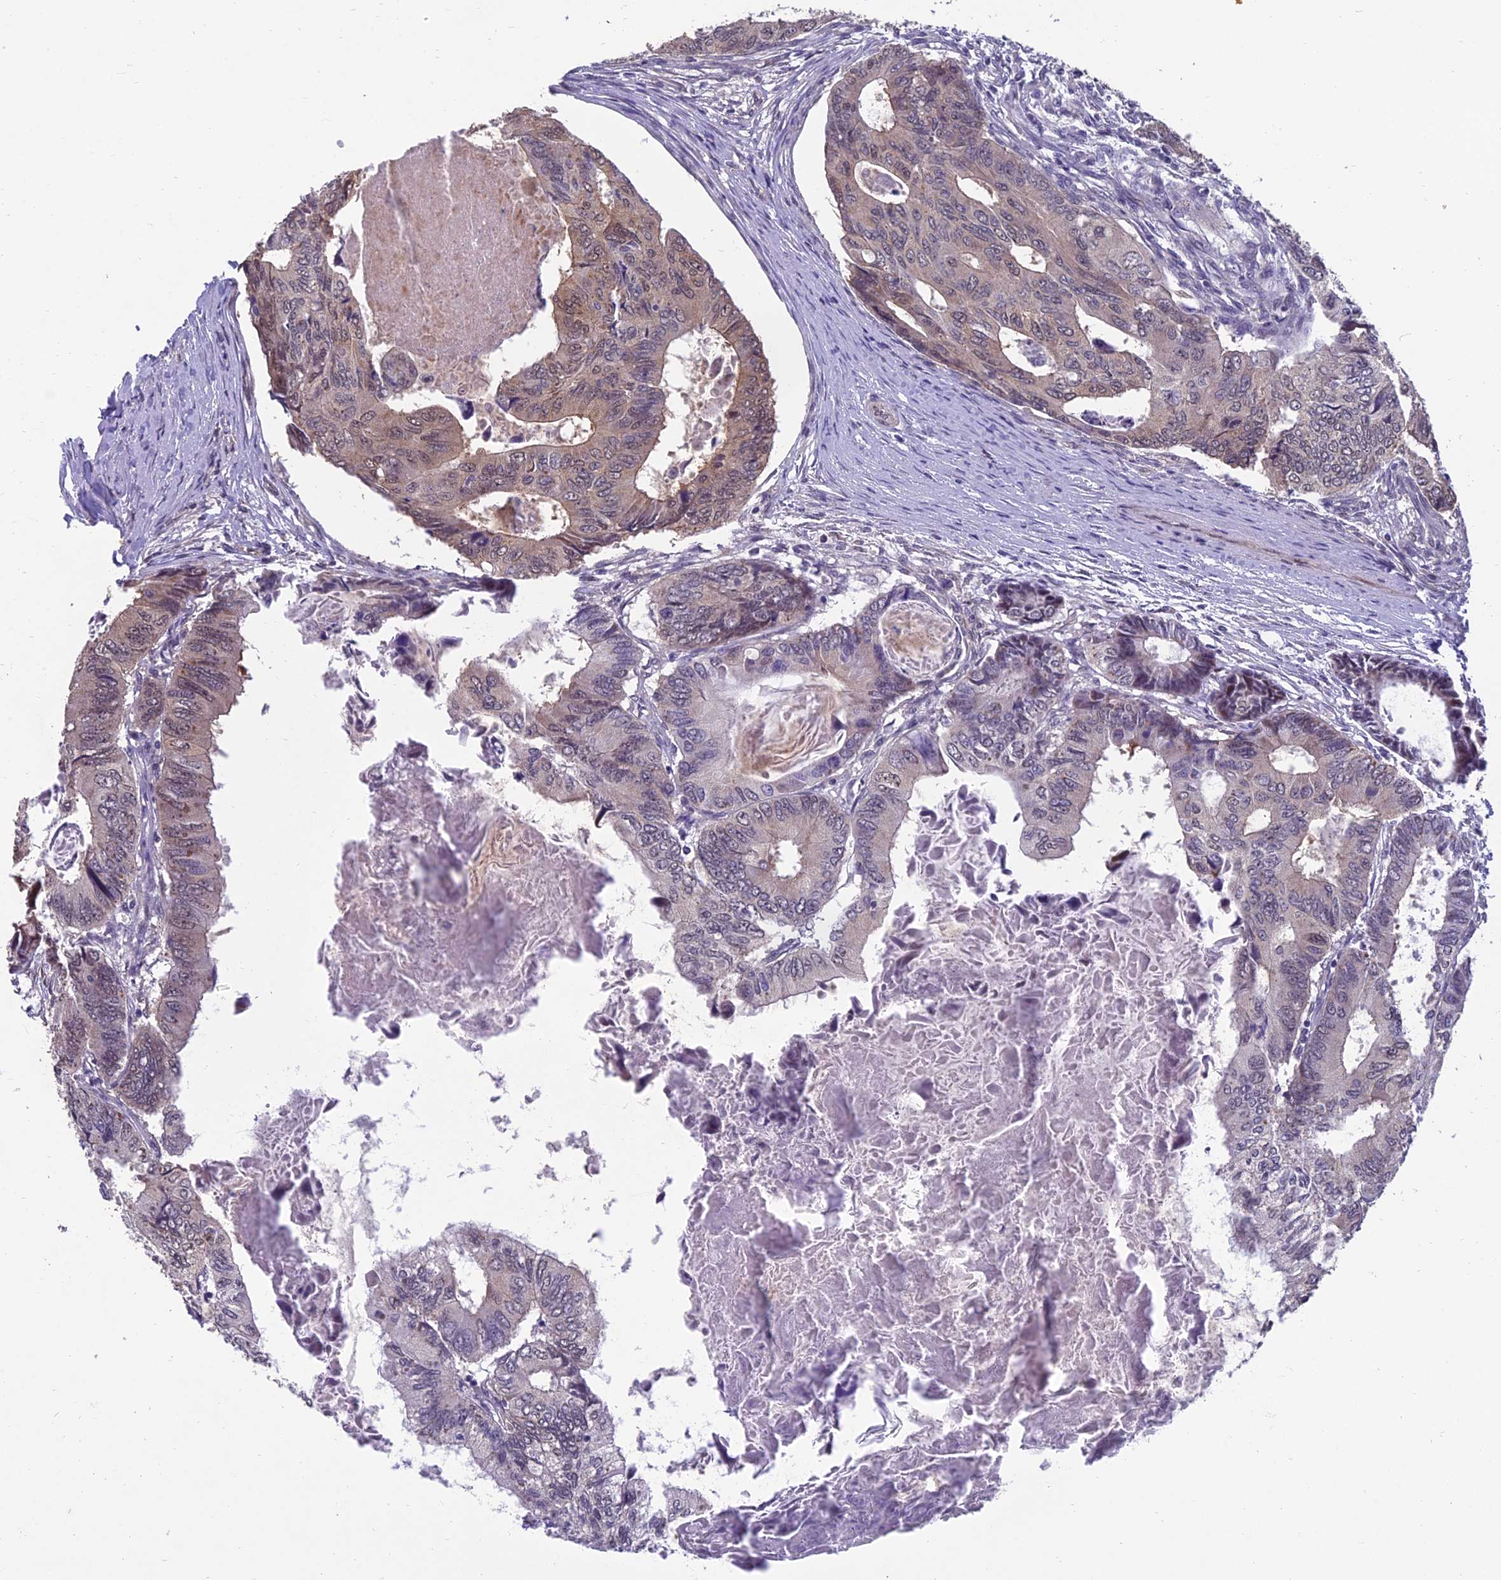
{"staining": {"intensity": "weak", "quantity": "25%-75%", "location": "cytoplasmic/membranous,nuclear"}, "tissue": "colorectal cancer", "cell_type": "Tumor cells", "image_type": "cancer", "snomed": [{"axis": "morphology", "description": "Adenocarcinoma, NOS"}, {"axis": "topography", "description": "Colon"}], "caption": "Immunohistochemistry photomicrograph of human adenocarcinoma (colorectal) stained for a protein (brown), which exhibits low levels of weak cytoplasmic/membranous and nuclear expression in approximately 25%-75% of tumor cells.", "gene": "GRWD1", "patient": {"sex": "male", "age": 85}}